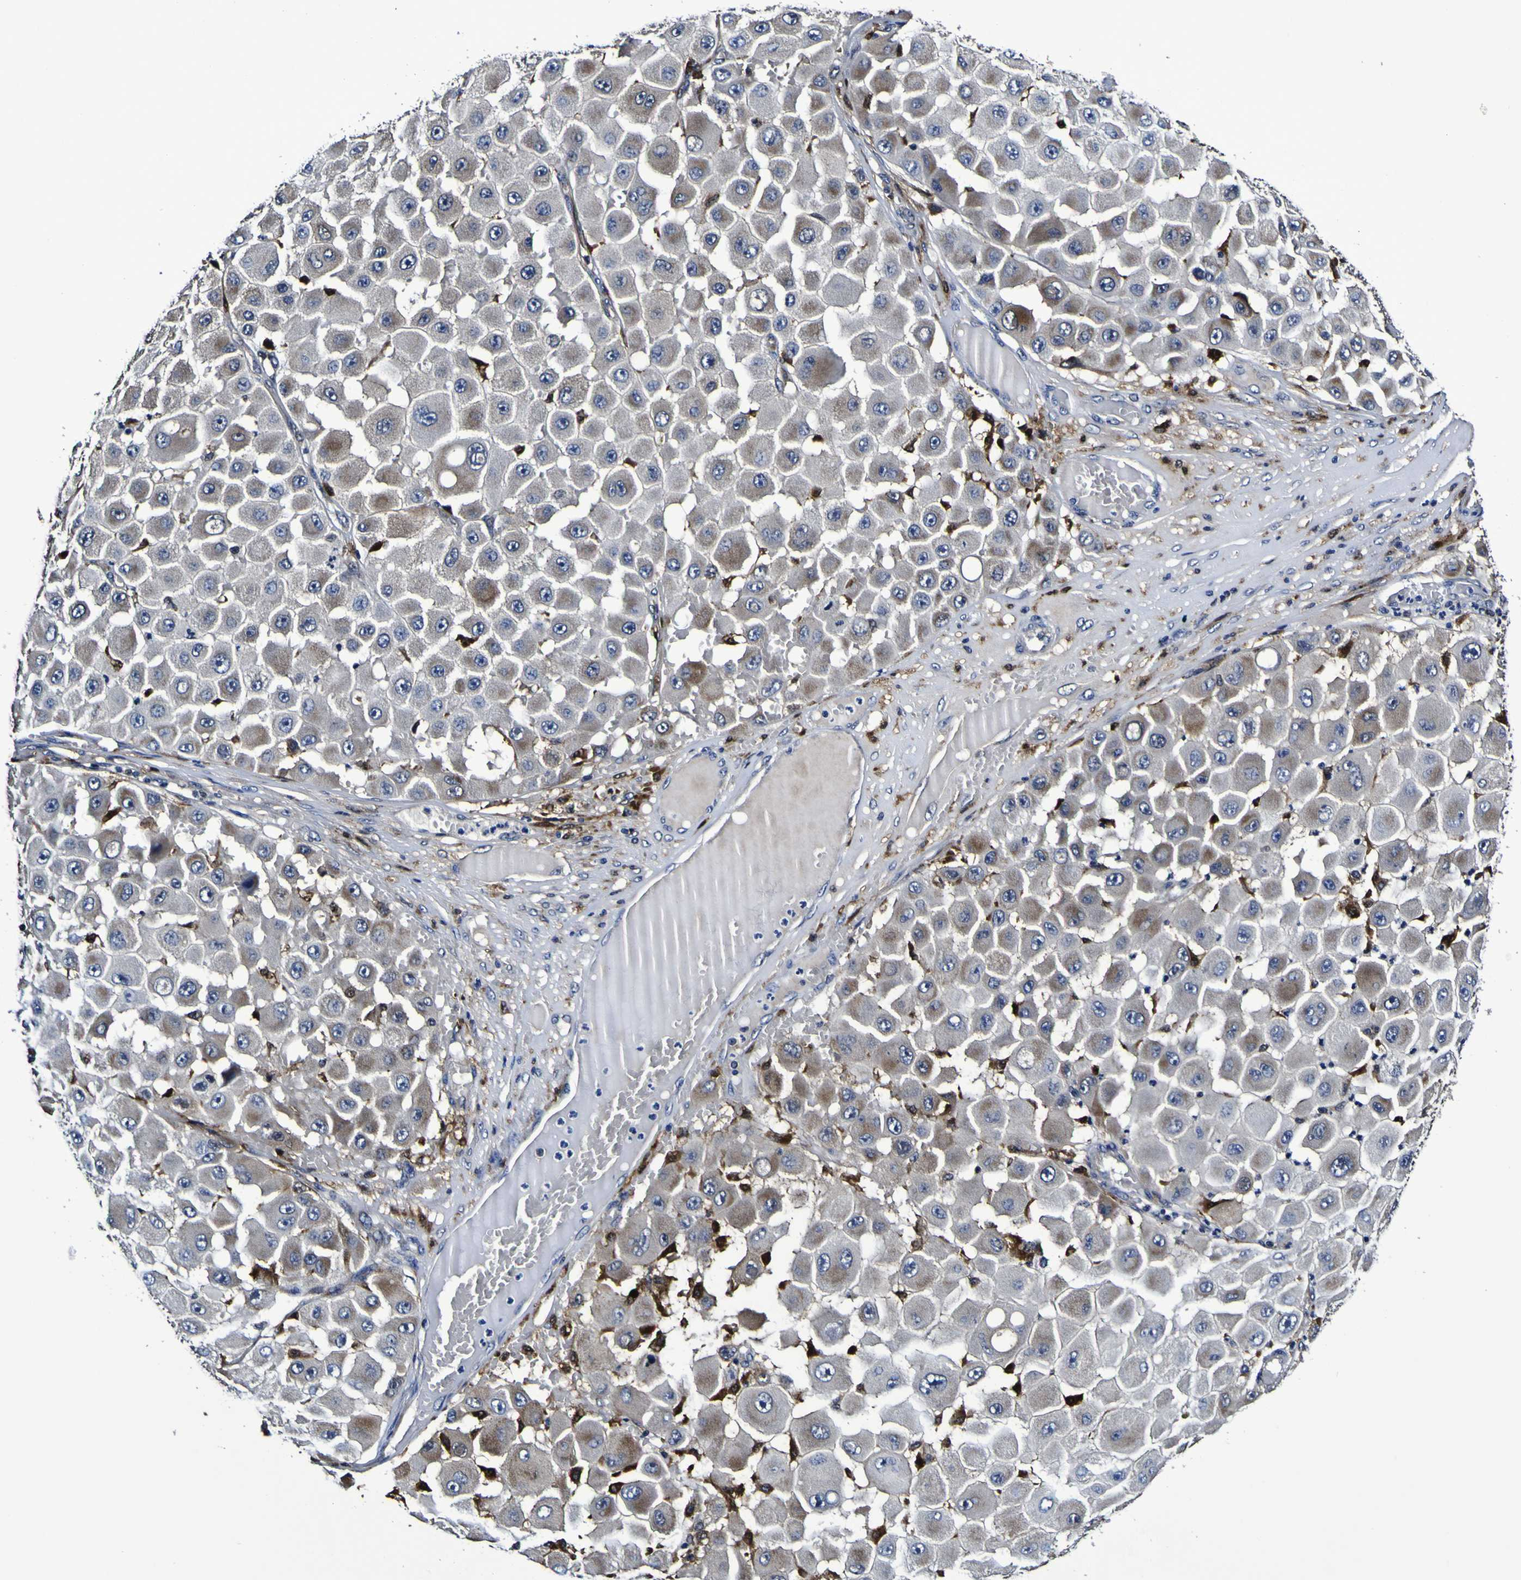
{"staining": {"intensity": "weak", "quantity": "<25%", "location": "cytoplasmic/membranous"}, "tissue": "melanoma", "cell_type": "Tumor cells", "image_type": "cancer", "snomed": [{"axis": "morphology", "description": "Malignant melanoma, NOS"}, {"axis": "topography", "description": "Skin"}], "caption": "High magnification brightfield microscopy of malignant melanoma stained with DAB (brown) and counterstained with hematoxylin (blue): tumor cells show no significant expression.", "gene": "GPX1", "patient": {"sex": "female", "age": 81}}